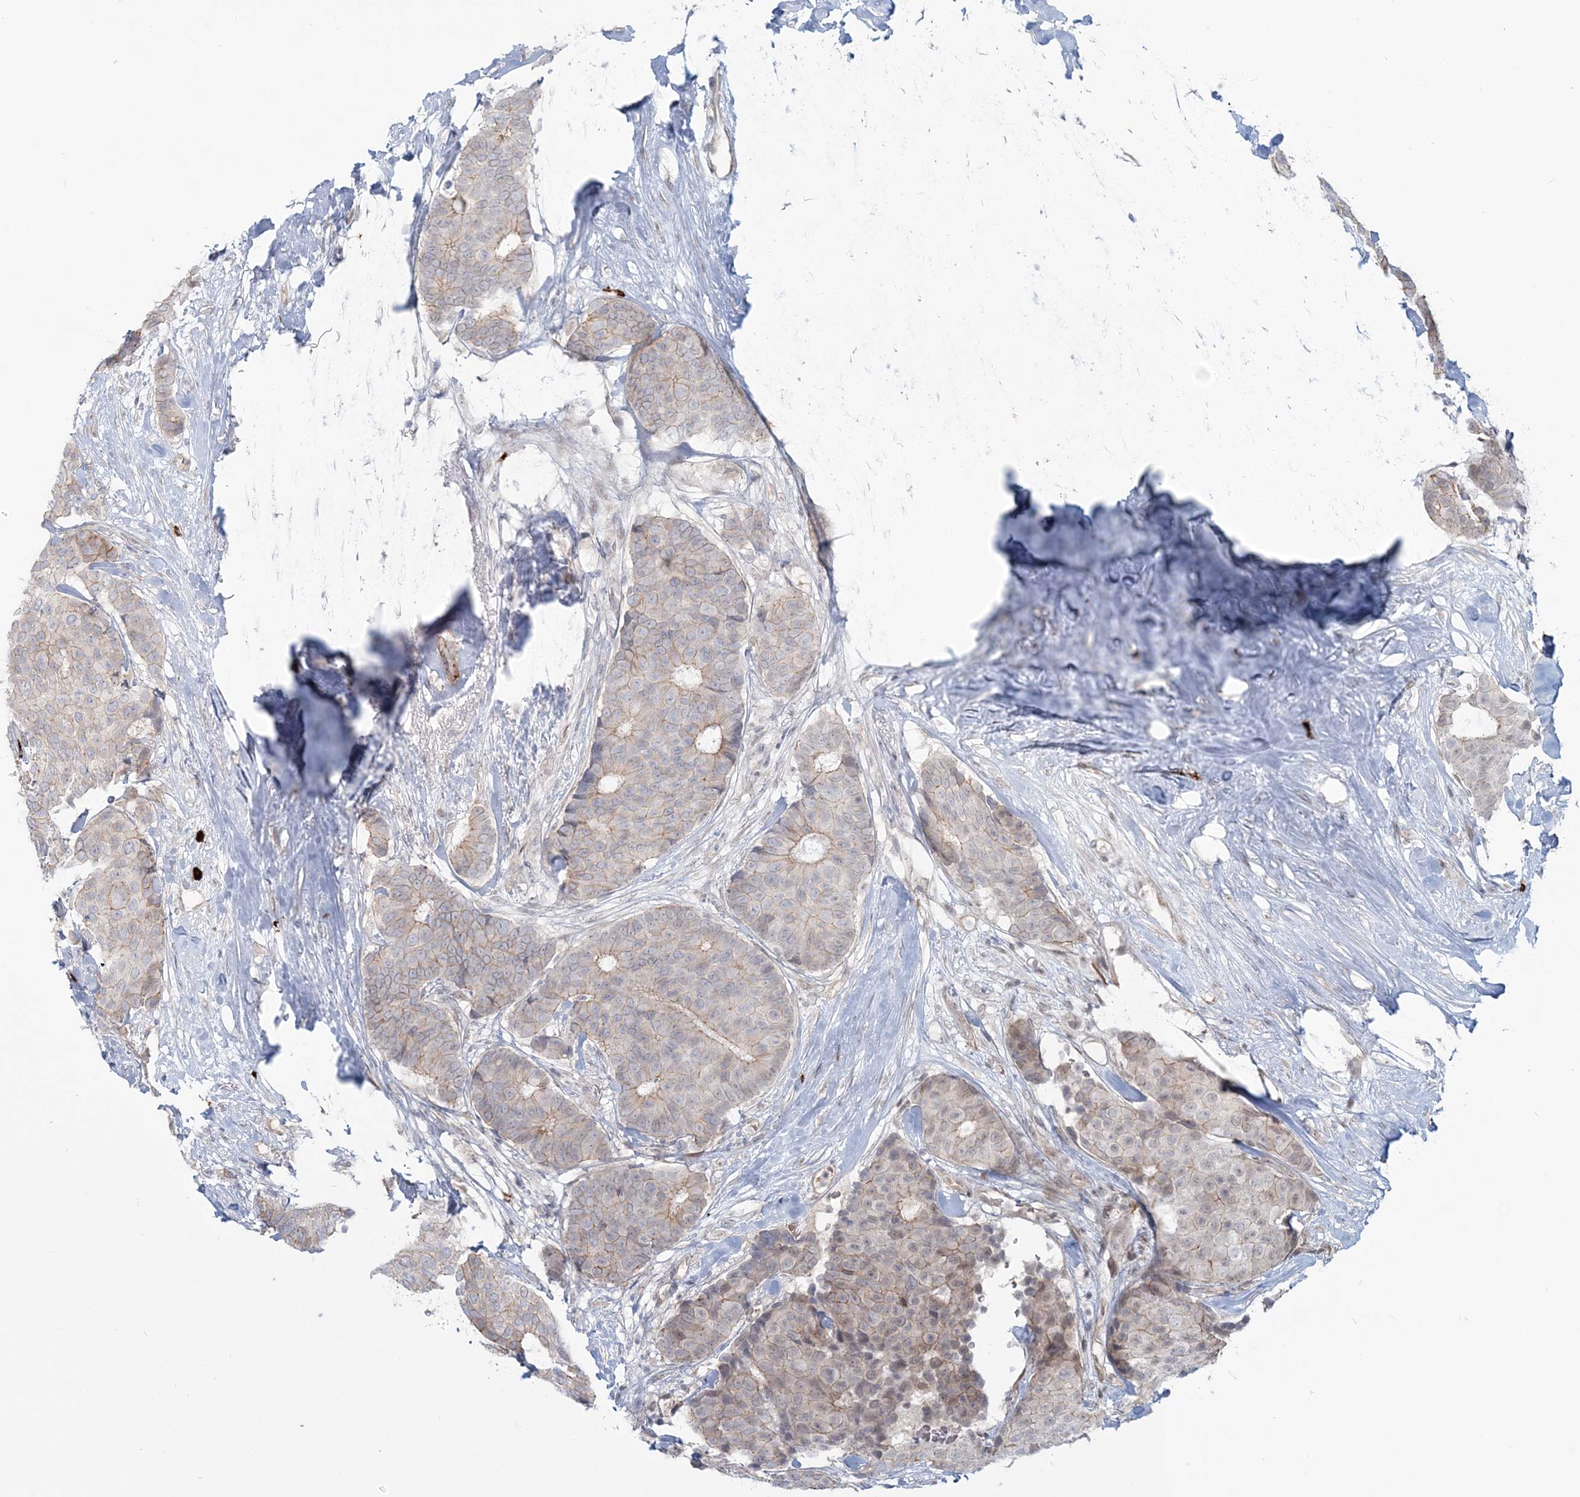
{"staining": {"intensity": "weak", "quantity": "25%-75%", "location": "cytoplasmic/membranous,nuclear"}, "tissue": "breast cancer", "cell_type": "Tumor cells", "image_type": "cancer", "snomed": [{"axis": "morphology", "description": "Duct carcinoma"}, {"axis": "topography", "description": "Breast"}], "caption": "Breast cancer stained for a protein displays weak cytoplasmic/membranous and nuclear positivity in tumor cells.", "gene": "SH3PXD2A", "patient": {"sex": "female", "age": 75}}